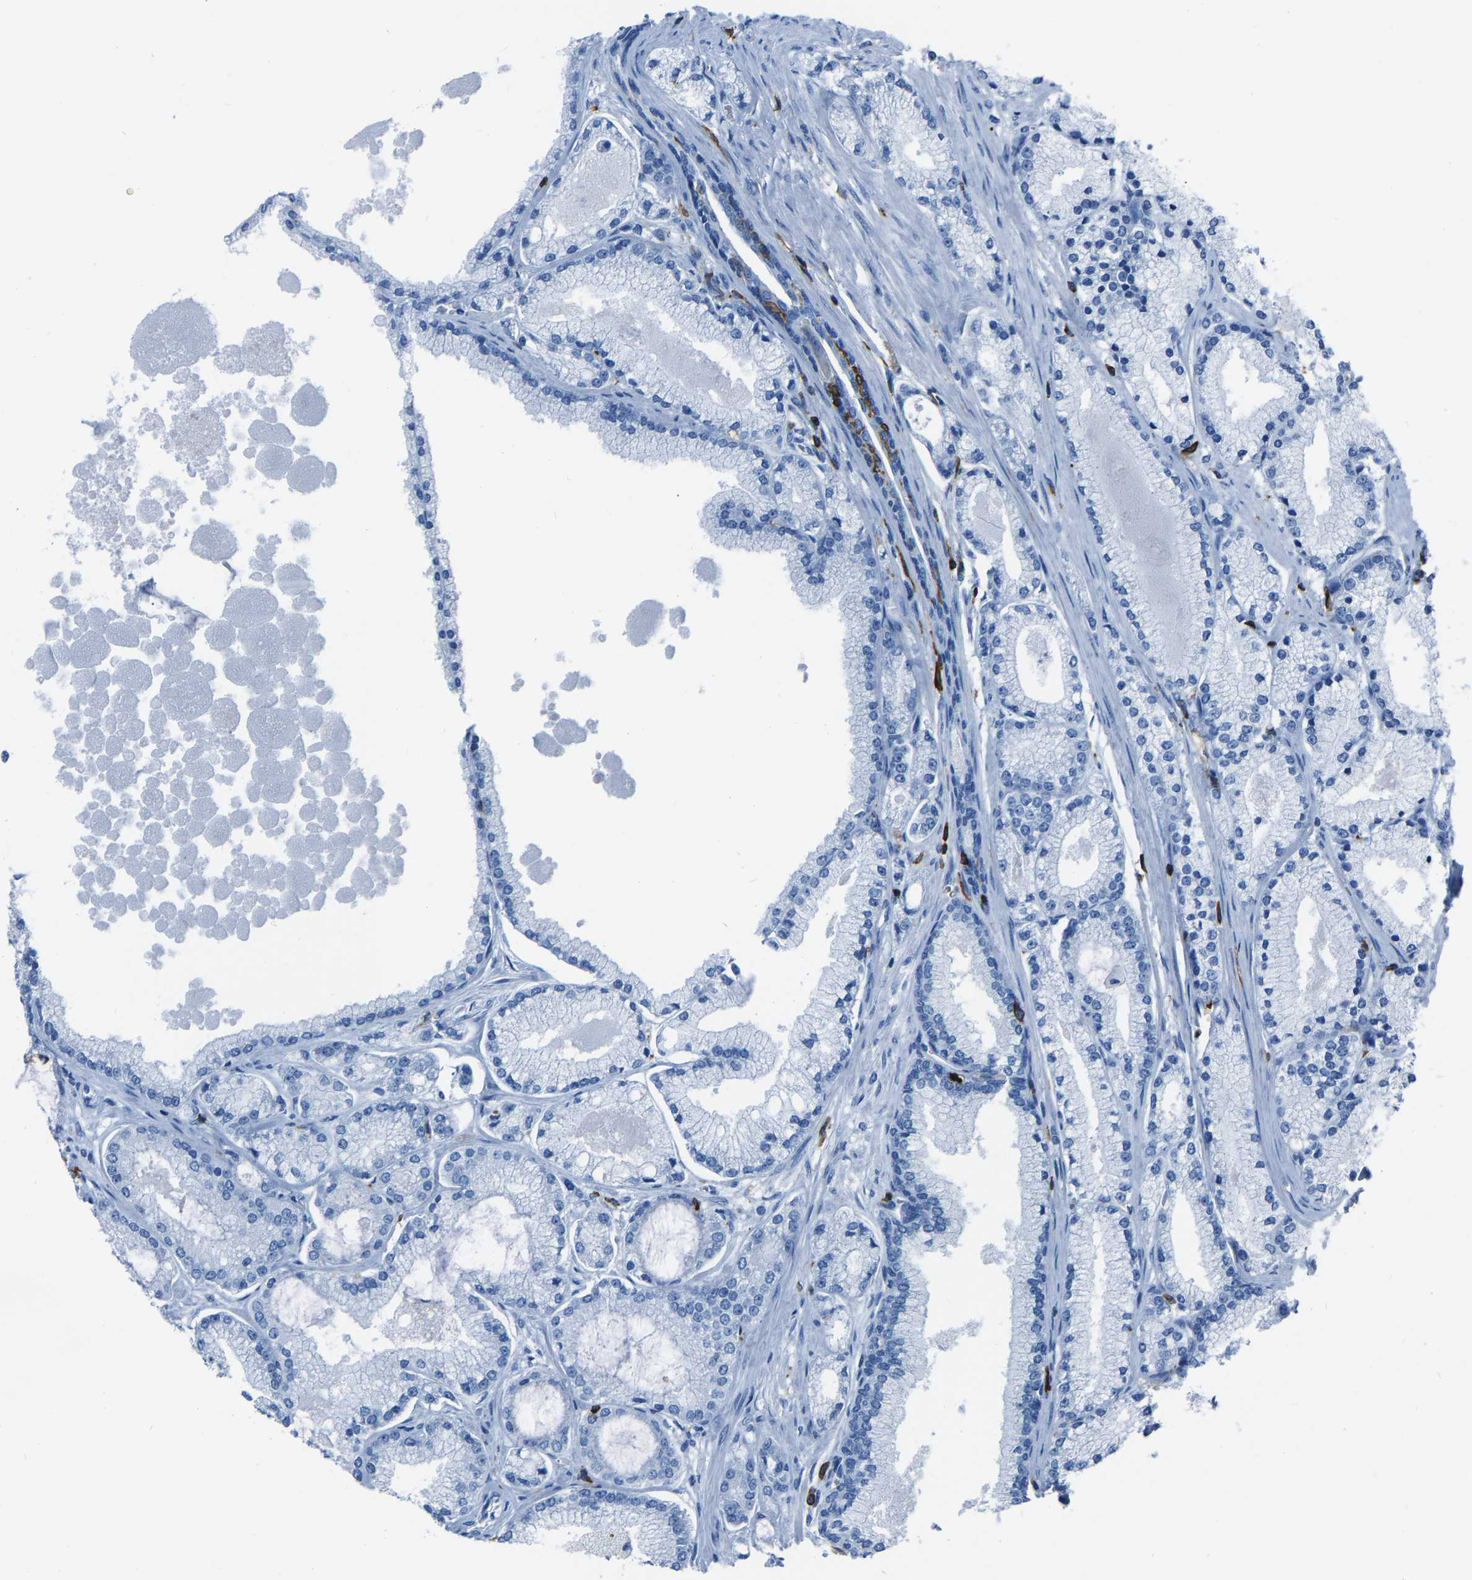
{"staining": {"intensity": "negative", "quantity": "none", "location": "none"}, "tissue": "prostate cancer", "cell_type": "Tumor cells", "image_type": "cancer", "snomed": [{"axis": "morphology", "description": "Adenocarcinoma, High grade"}, {"axis": "topography", "description": "Prostate"}], "caption": "High power microscopy histopathology image of an IHC micrograph of adenocarcinoma (high-grade) (prostate), revealing no significant expression in tumor cells.", "gene": "LSP1", "patient": {"sex": "male", "age": 71}}